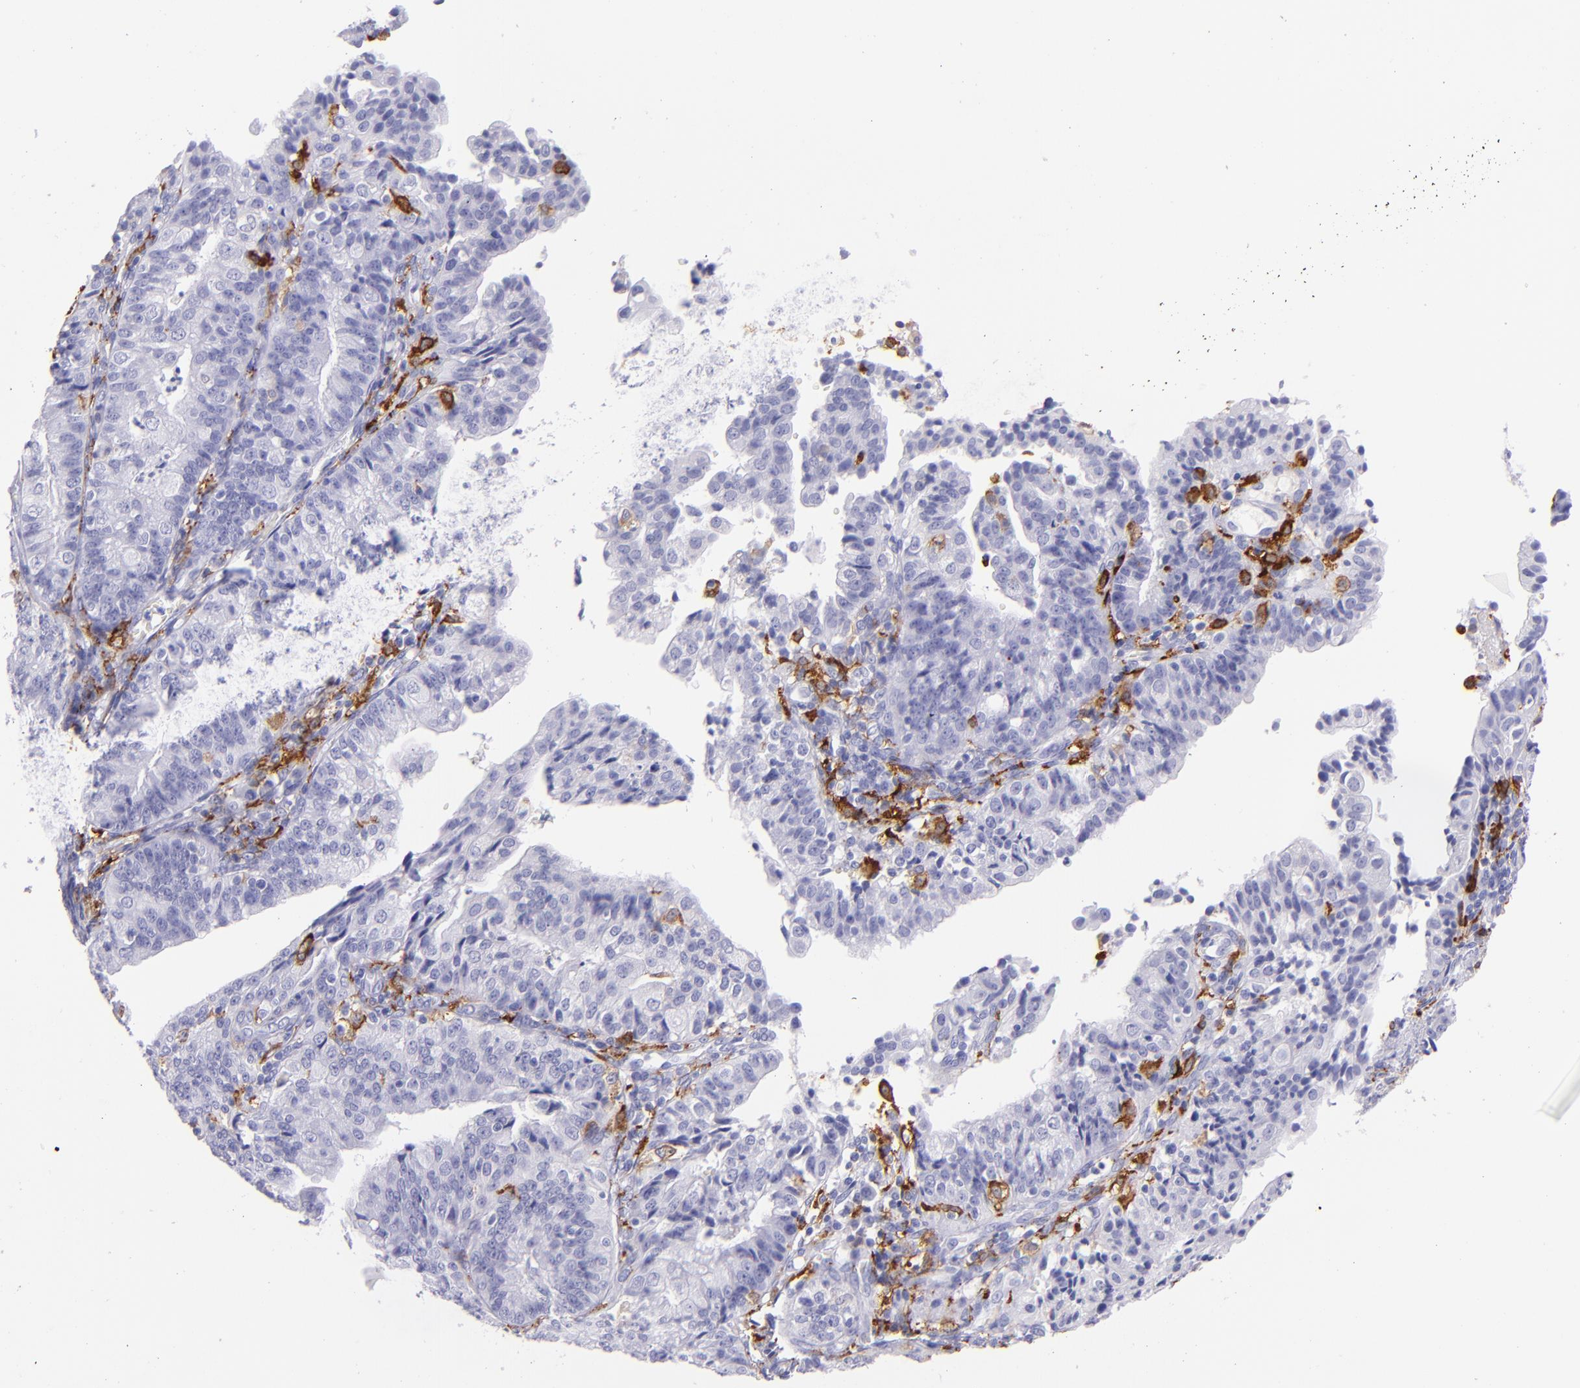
{"staining": {"intensity": "negative", "quantity": "none", "location": "none"}, "tissue": "endometrial cancer", "cell_type": "Tumor cells", "image_type": "cancer", "snomed": [{"axis": "morphology", "description": "Adenocarcinoma, NOS"}, {"axis": "topography", "description": "Endometrium"}], "caption": "This is a photomicrograph of immunohistochemistry (IHC) staining of adenocarcinoma (endometrial), which shows no expression in tumor cells.", "gene": "CD163", "patient": {"sex": "female", "age": 56}}